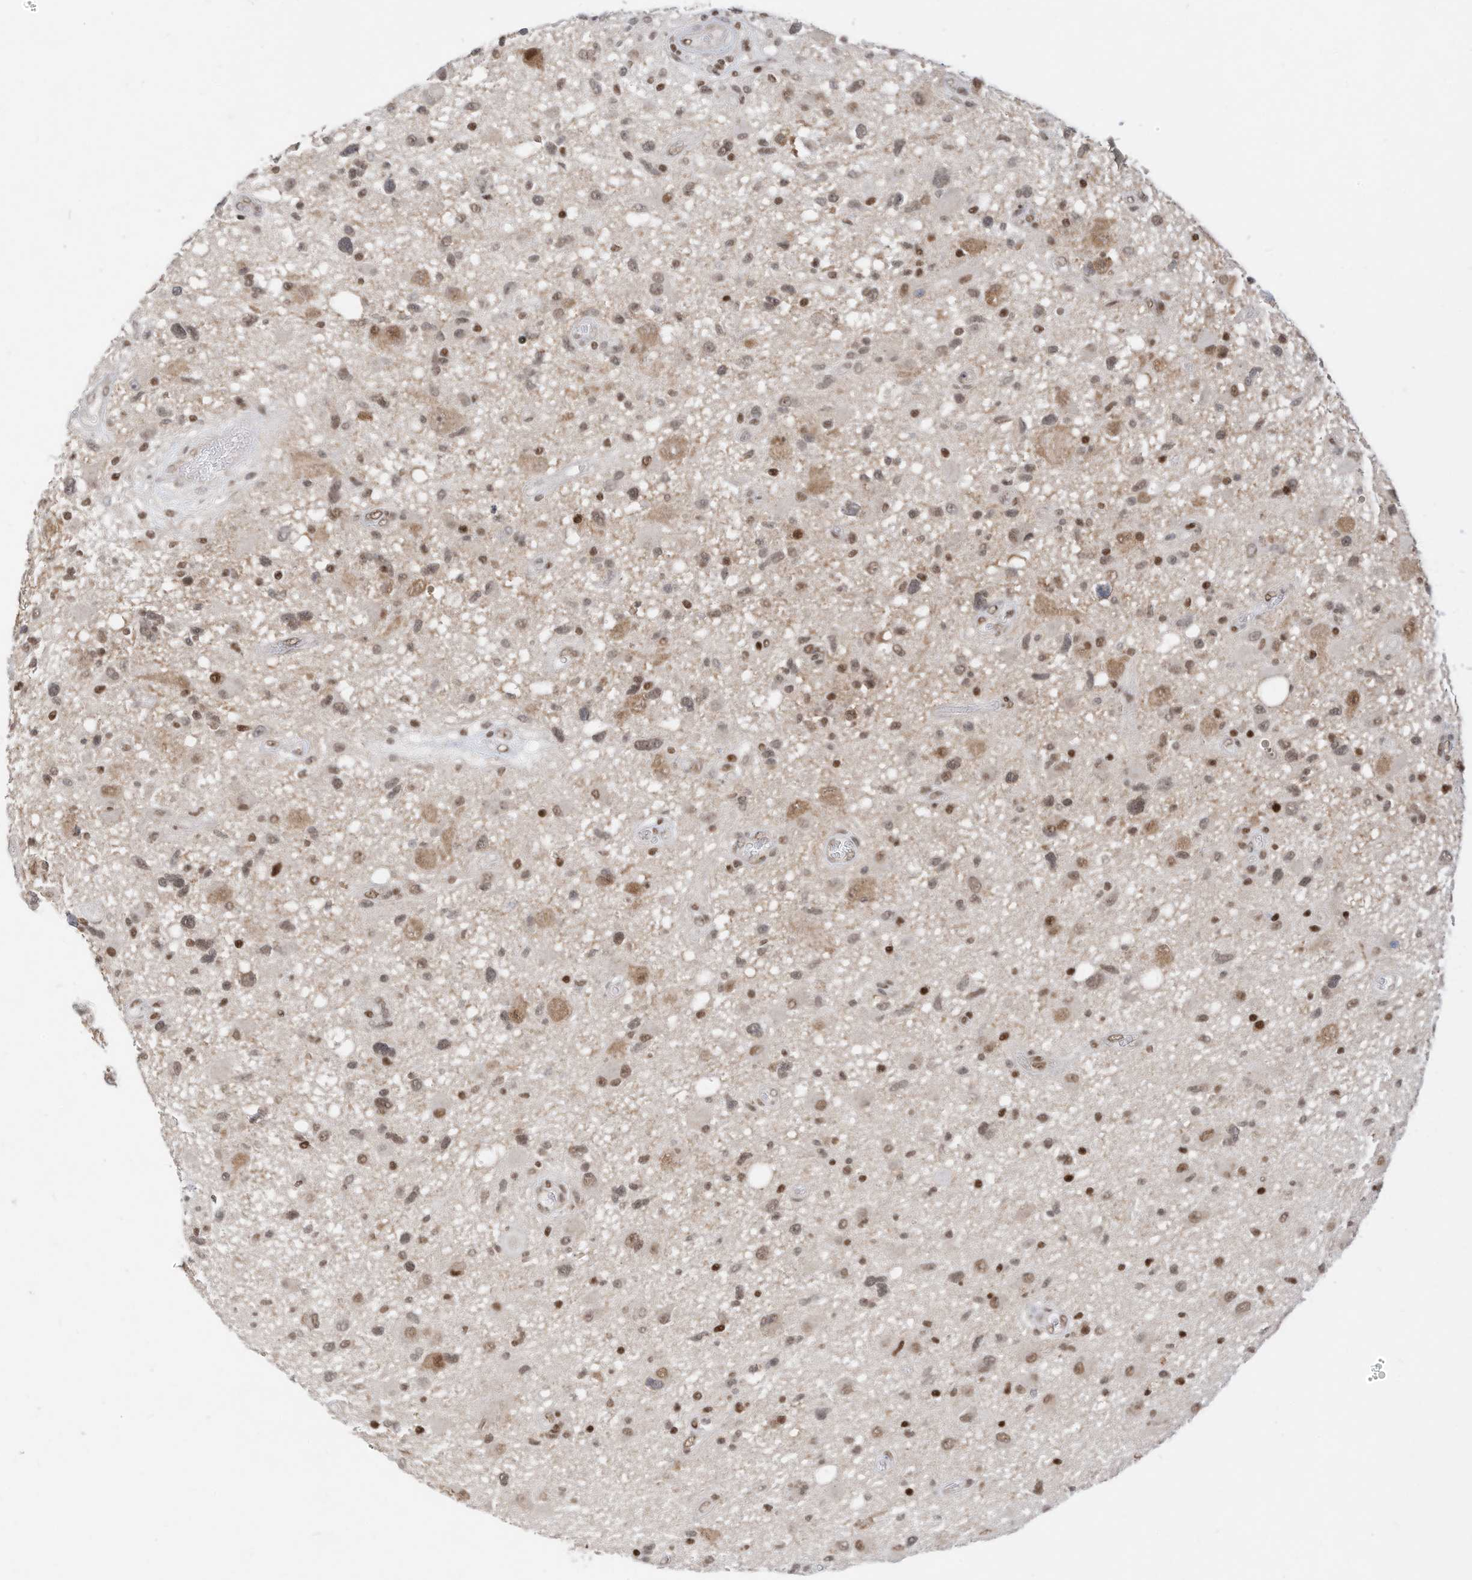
{"staining": {"intensity": "weak", "quantity": "25%-75%", "location": "nuclear"}, "tissue": "glioma", "cell_type": "Tumor cells", "image_type": "cancer", "snomed": [{"axis": "morphology", "description": "Glioma, malignant, High grade"}, {"axis": "topography", "description": "Brain"}], "caption": "The micrograph reveals a brown stain indicating the presence of a protein in the nuclear of tumor cells in glioma.", "gene": "OGT", "patient": {"sex": "male", "age": 33}}